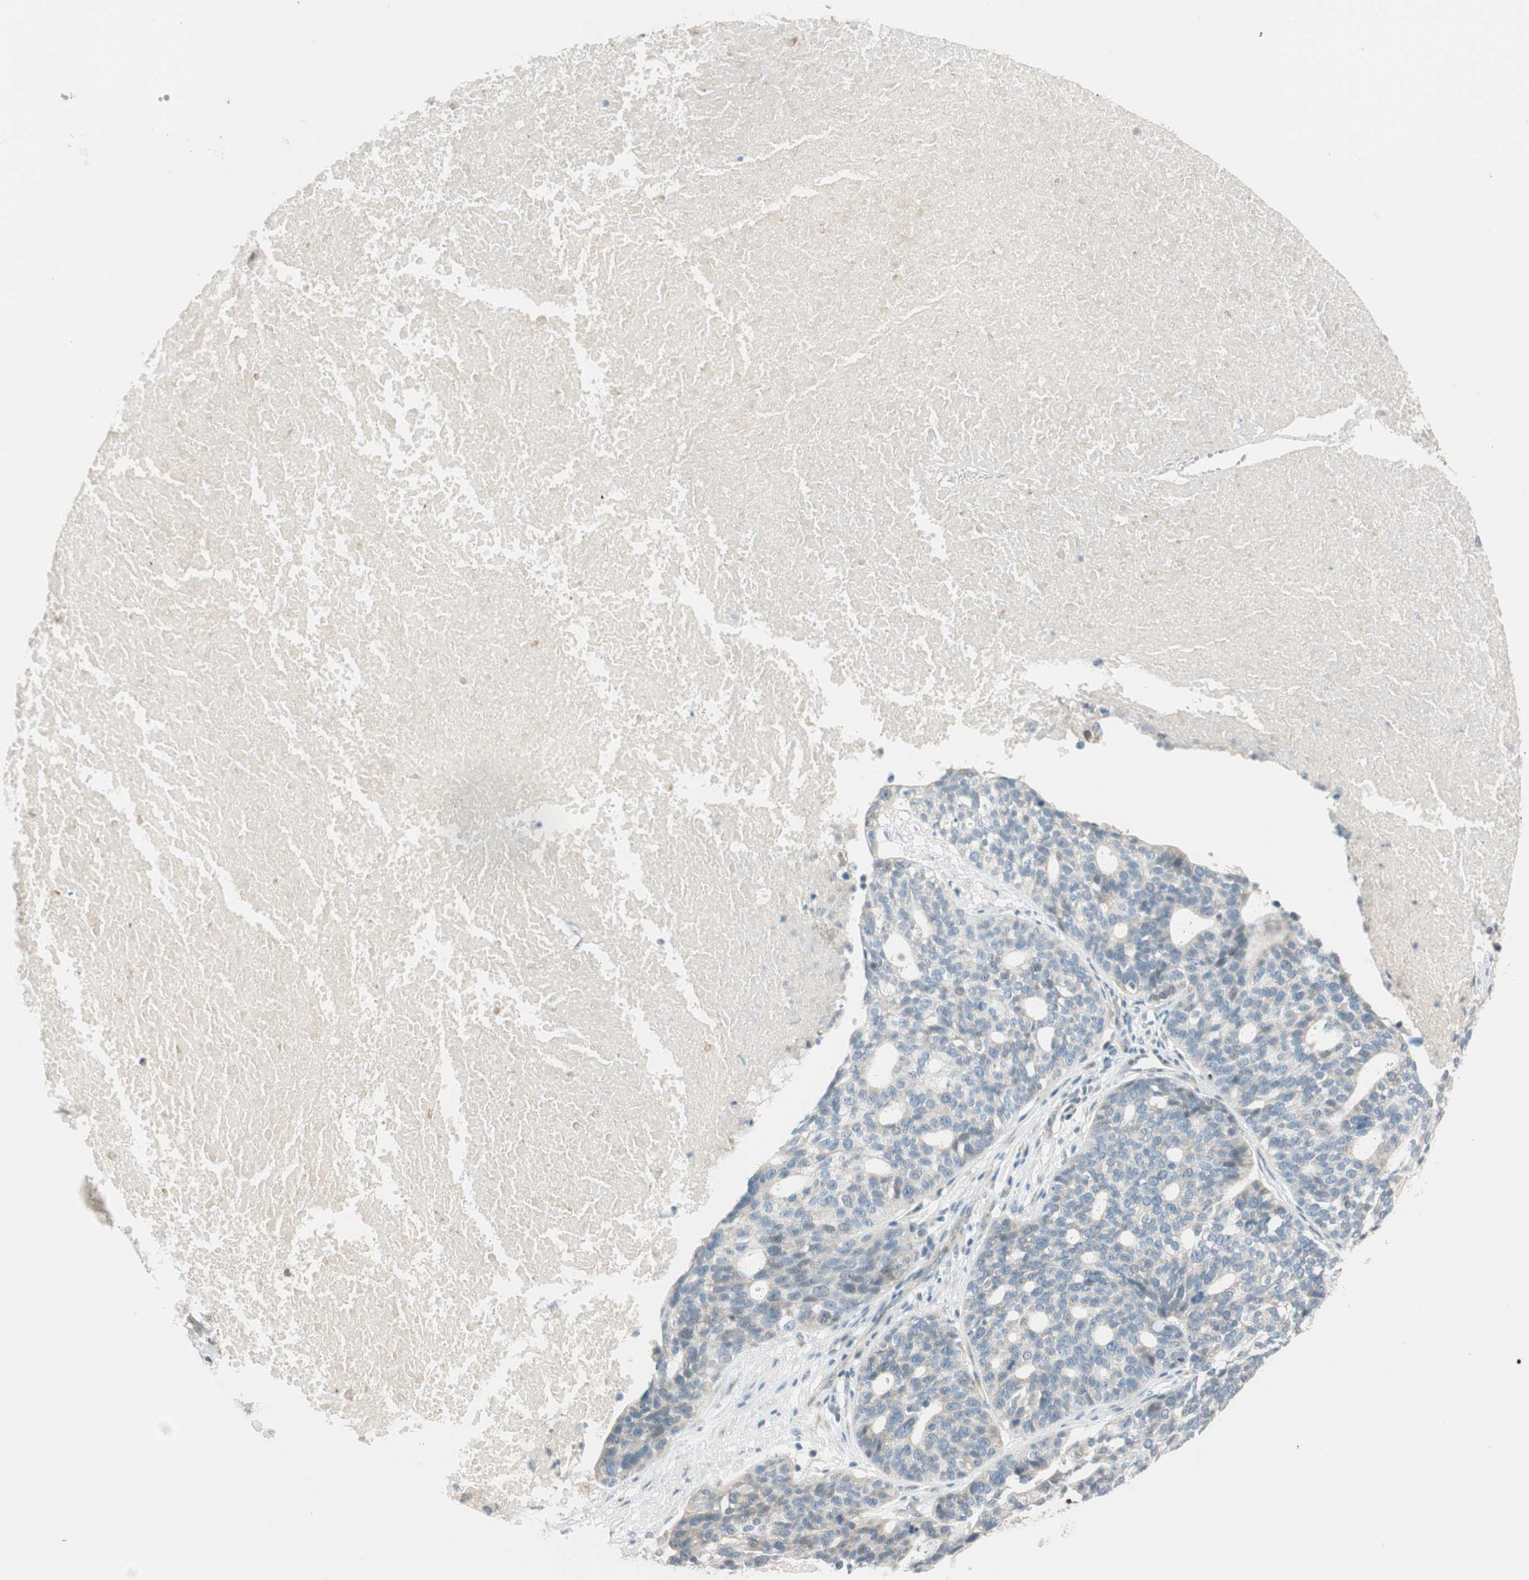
{"staining": {"intensity": "negative", "quantity": "none", "location": "none"}, "tissue": "ovarian cancer", "cell_type": "Tumor cells", "image_type": "cancer", "snomed": [{"axis": "morphology", "description": "Cystadenocarcinoma, serous, NOS"}, {"axis": "topography", "description": "Ovary"}], "caption": "Immunohistochemistry (IHC) micrograph of human ovarian cancer (serous cystadenocarcinoma) stained for a protein (brown), which demonstrates no expression in tumor cells. The staining was performed using DAB (3,3'-diaminobenzidine) to visualize the protein expression in brown, while the nuclei were stained in blue with hematoxylin (Magnification: 20x).", "gene": "CGRRF1", "patient": {"sex": "female", "age": 59}}